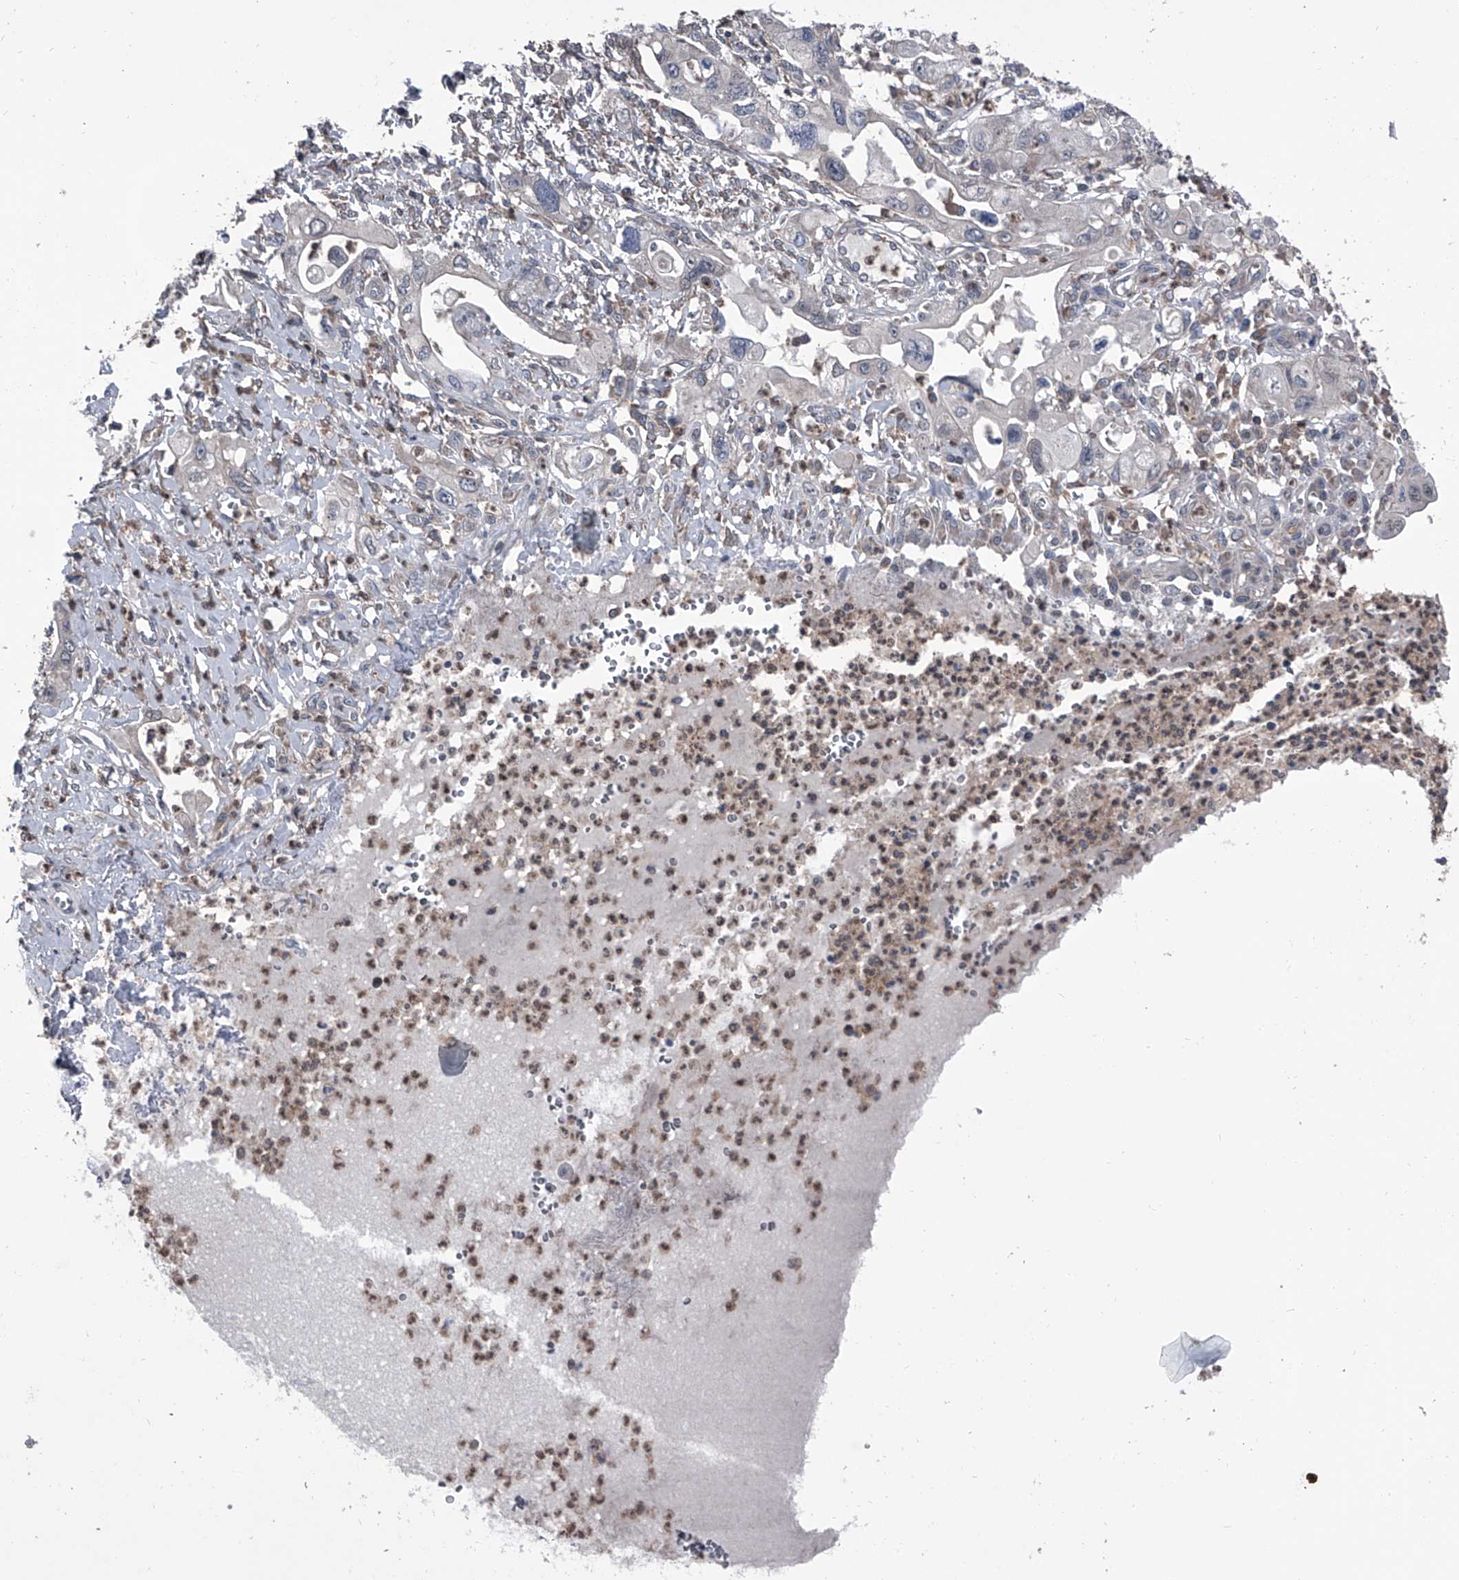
{"staining": {"intensity": "negative", "quantity": "none", "location": "none"}, "tissue": "pancreatic cancer", "cell_type": "Tumor cells", "image_type": "cancer", "snomed": [{"axis": "morphology", "description": "Adenocarcinoma, NOS"}, {"axis": "topography", "description": "Pancreas"}], "caption": "The image displays no staining of tumor cells in pancreatic cancer.", "gene": "PIP5K1A", "patient": {"sex": "male", "age": 68}}